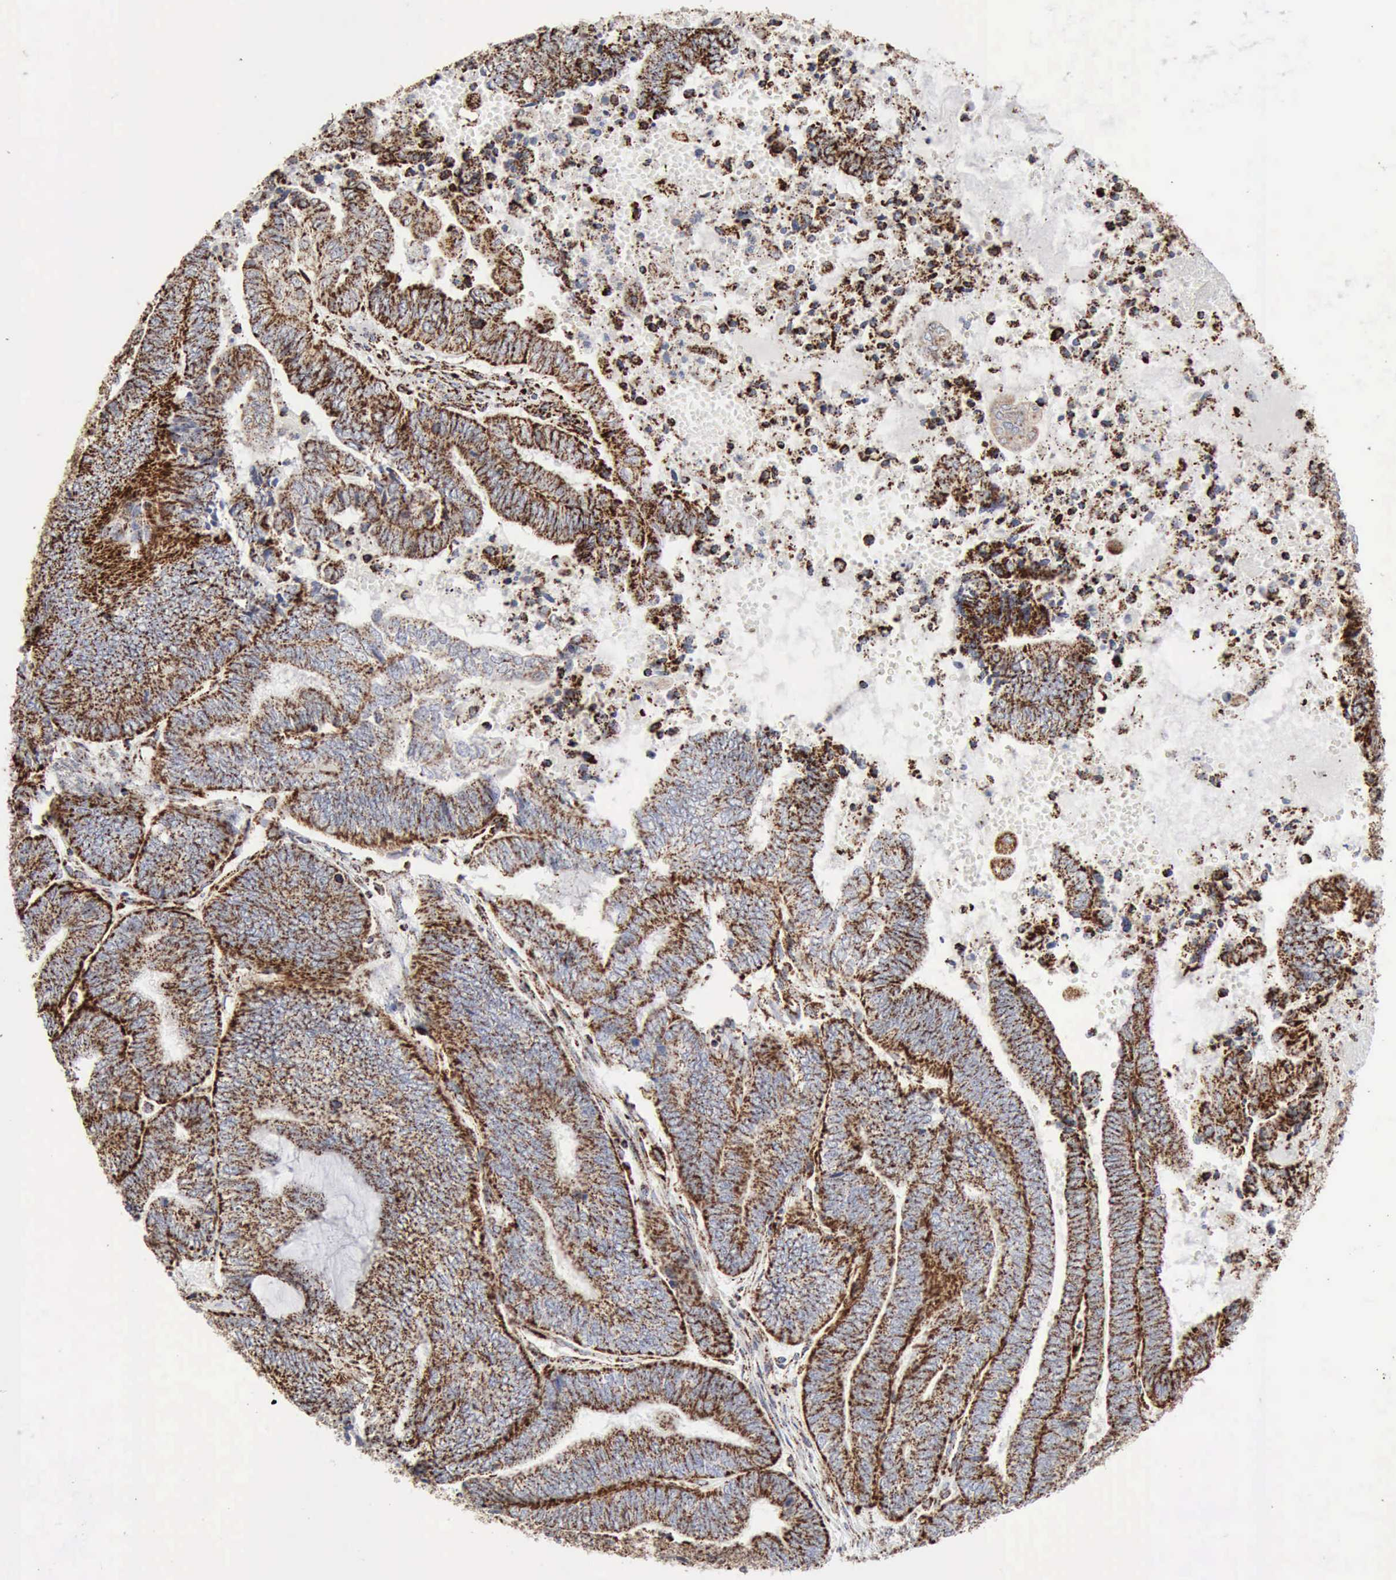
{"staining": {"intensity": "strong", "quantity": ">75%", "location": "cytoplasmic/membranous"}, "tissue": "endometrial cancer", "cell_type": "Tumor cells", "image_type": "cancer", "snomed": [{"axis": "morphology", "description": "Adenocarcinoma, NOS"}, {"axis": "topography", "description": "Uterus"}, {"axis": "topography", "description": "Endometrium"}], "caption": "Strong cytoplasmic/membranous protein positivity is identified in approximately >75% of tumor cells in endometrial cancer.", "gene": "ACO2", "patient": {"sex": "female", "age": 70}}